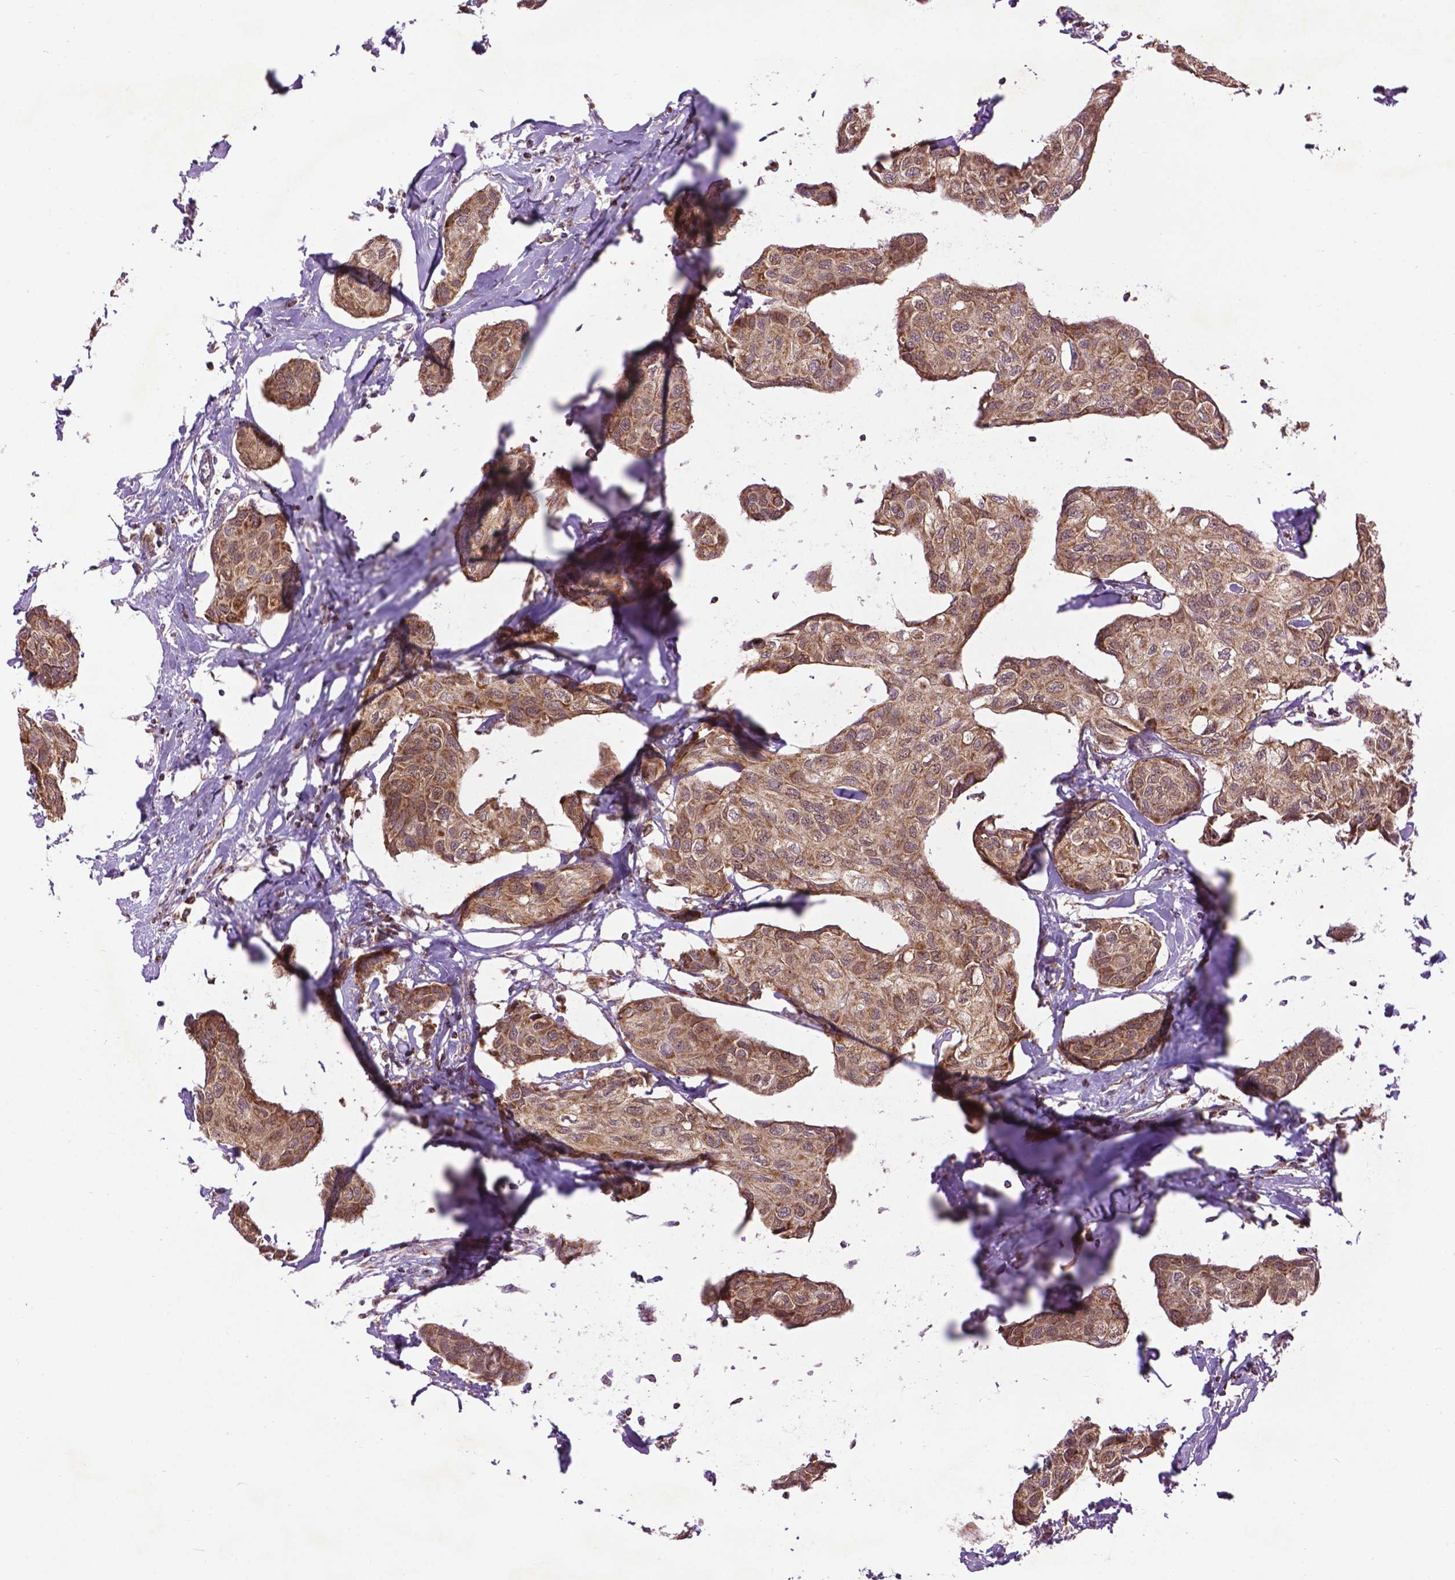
{"staining": {"intensity": "moderate", "quantity": ">75%", "location": "cytoplasmic/membranous"}, "tissue": "breast cancer", "cell_type": "Tumor cells", "image_type": "cancer", "snomed": [{"axis": "morphology", "description": "Duct carcinoma"}, {"axis": "topography", "description": "Breast"}], "caption": "Breast infiltrating ductal carcinoma stained with immunohistochemistry (IHC) reveals moderate cytoplasmic/membranous expression in approximately >75% of tumor cells.", "gene": "PYCR3", "patient": {"sex": "female", "age": 80}}